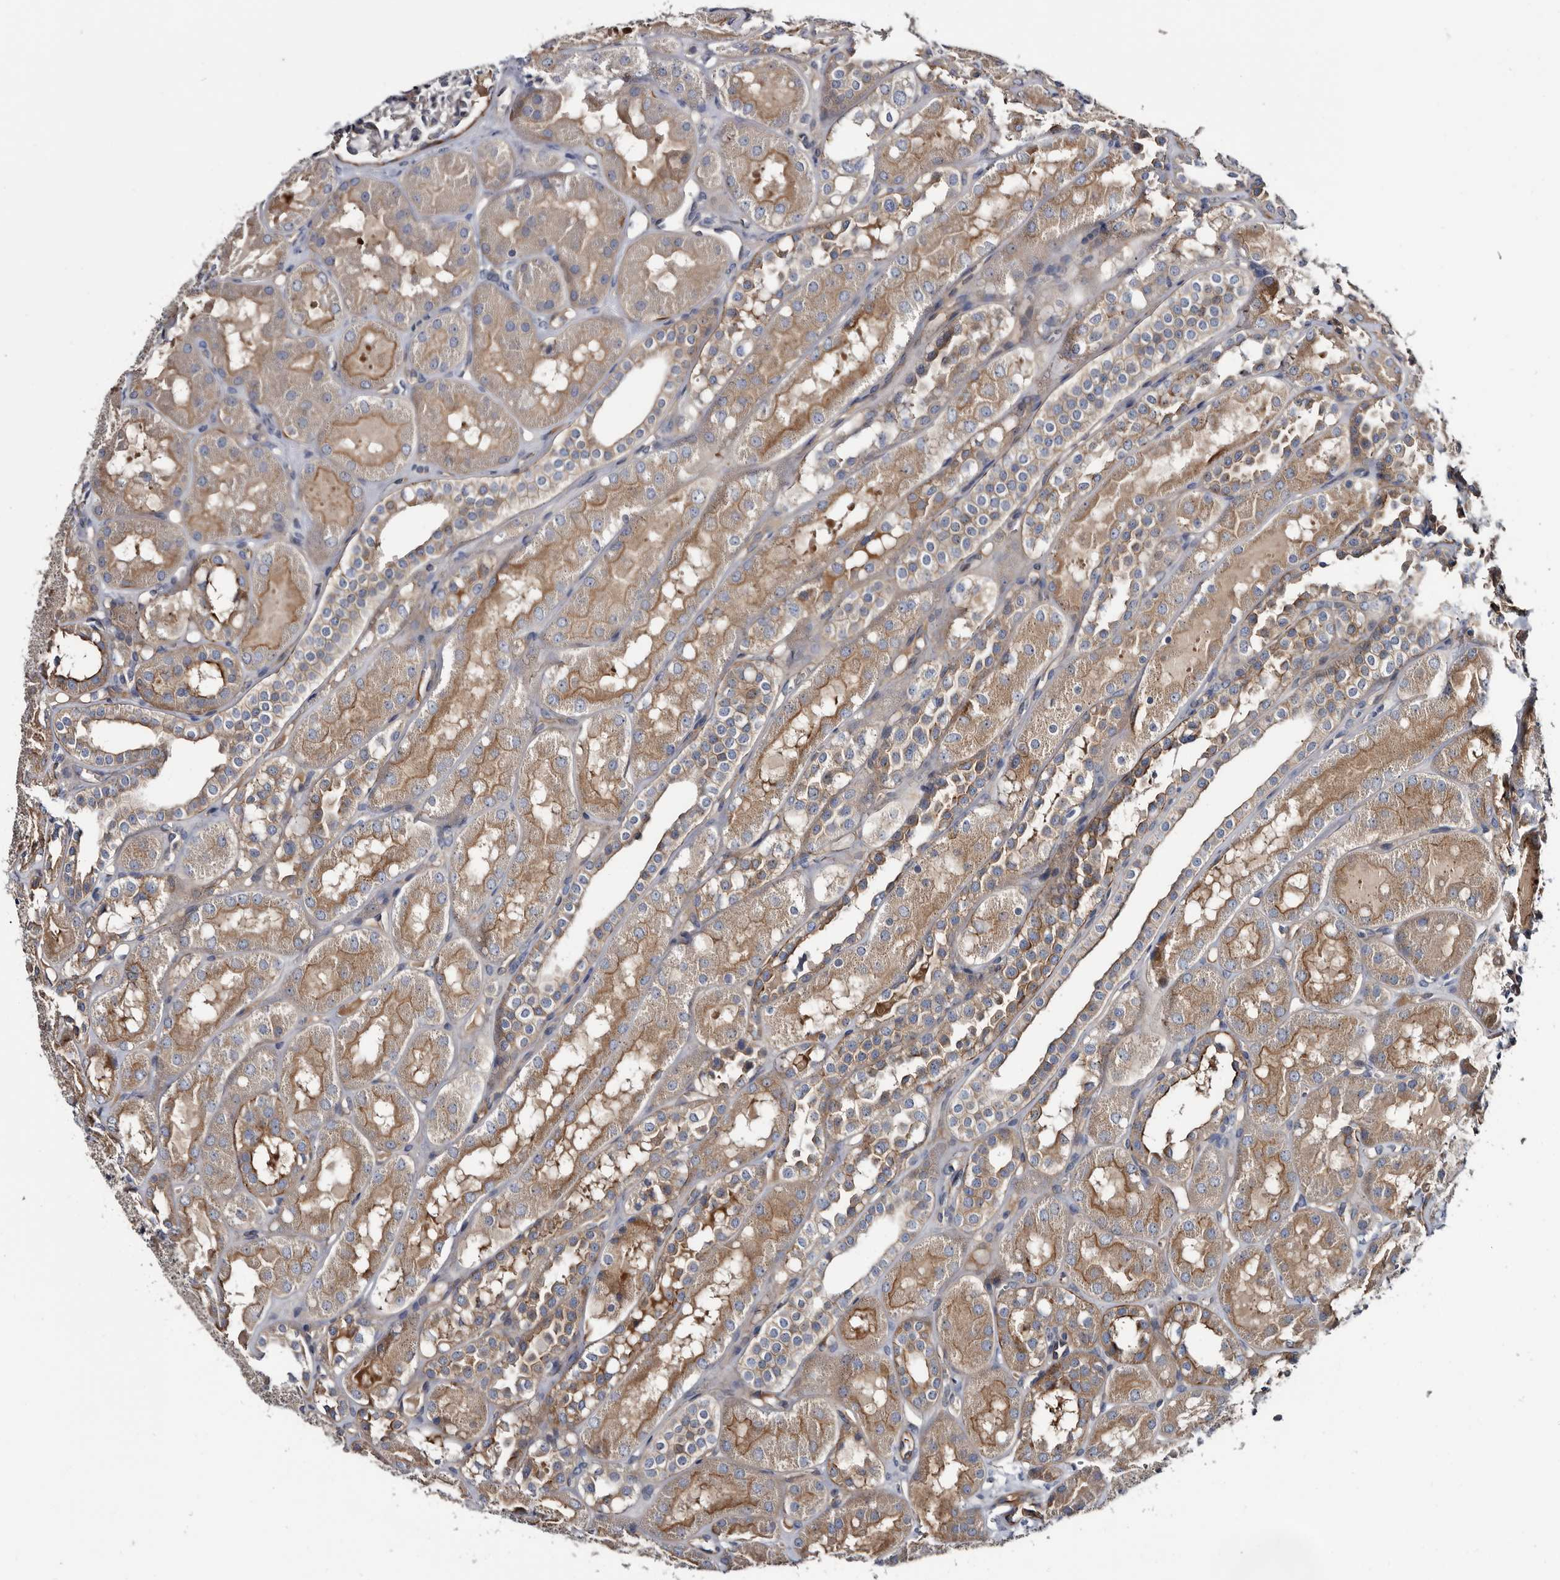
{"staining": {"intensity": "moderate", "quantity": "<25%", "location": "cytoplasmic/membranous"}, "tissue": "kidney", "cell_type": "Cells in glomeruli", "image_type": "normal", "snomed": [{"axis": "morphology", "description": "Normal tissue, NOS"}, {"axis": "topography", "description": "Kidney"}], "caption": "The photomicrograph shows staining of unremarkable kidney, revealing moderate cytoplasmic/membranous protein expression (brown color) within cells in glomeruli.", "gene": "TSPAN17", "patient": {"sex": "male", "age": 16}}